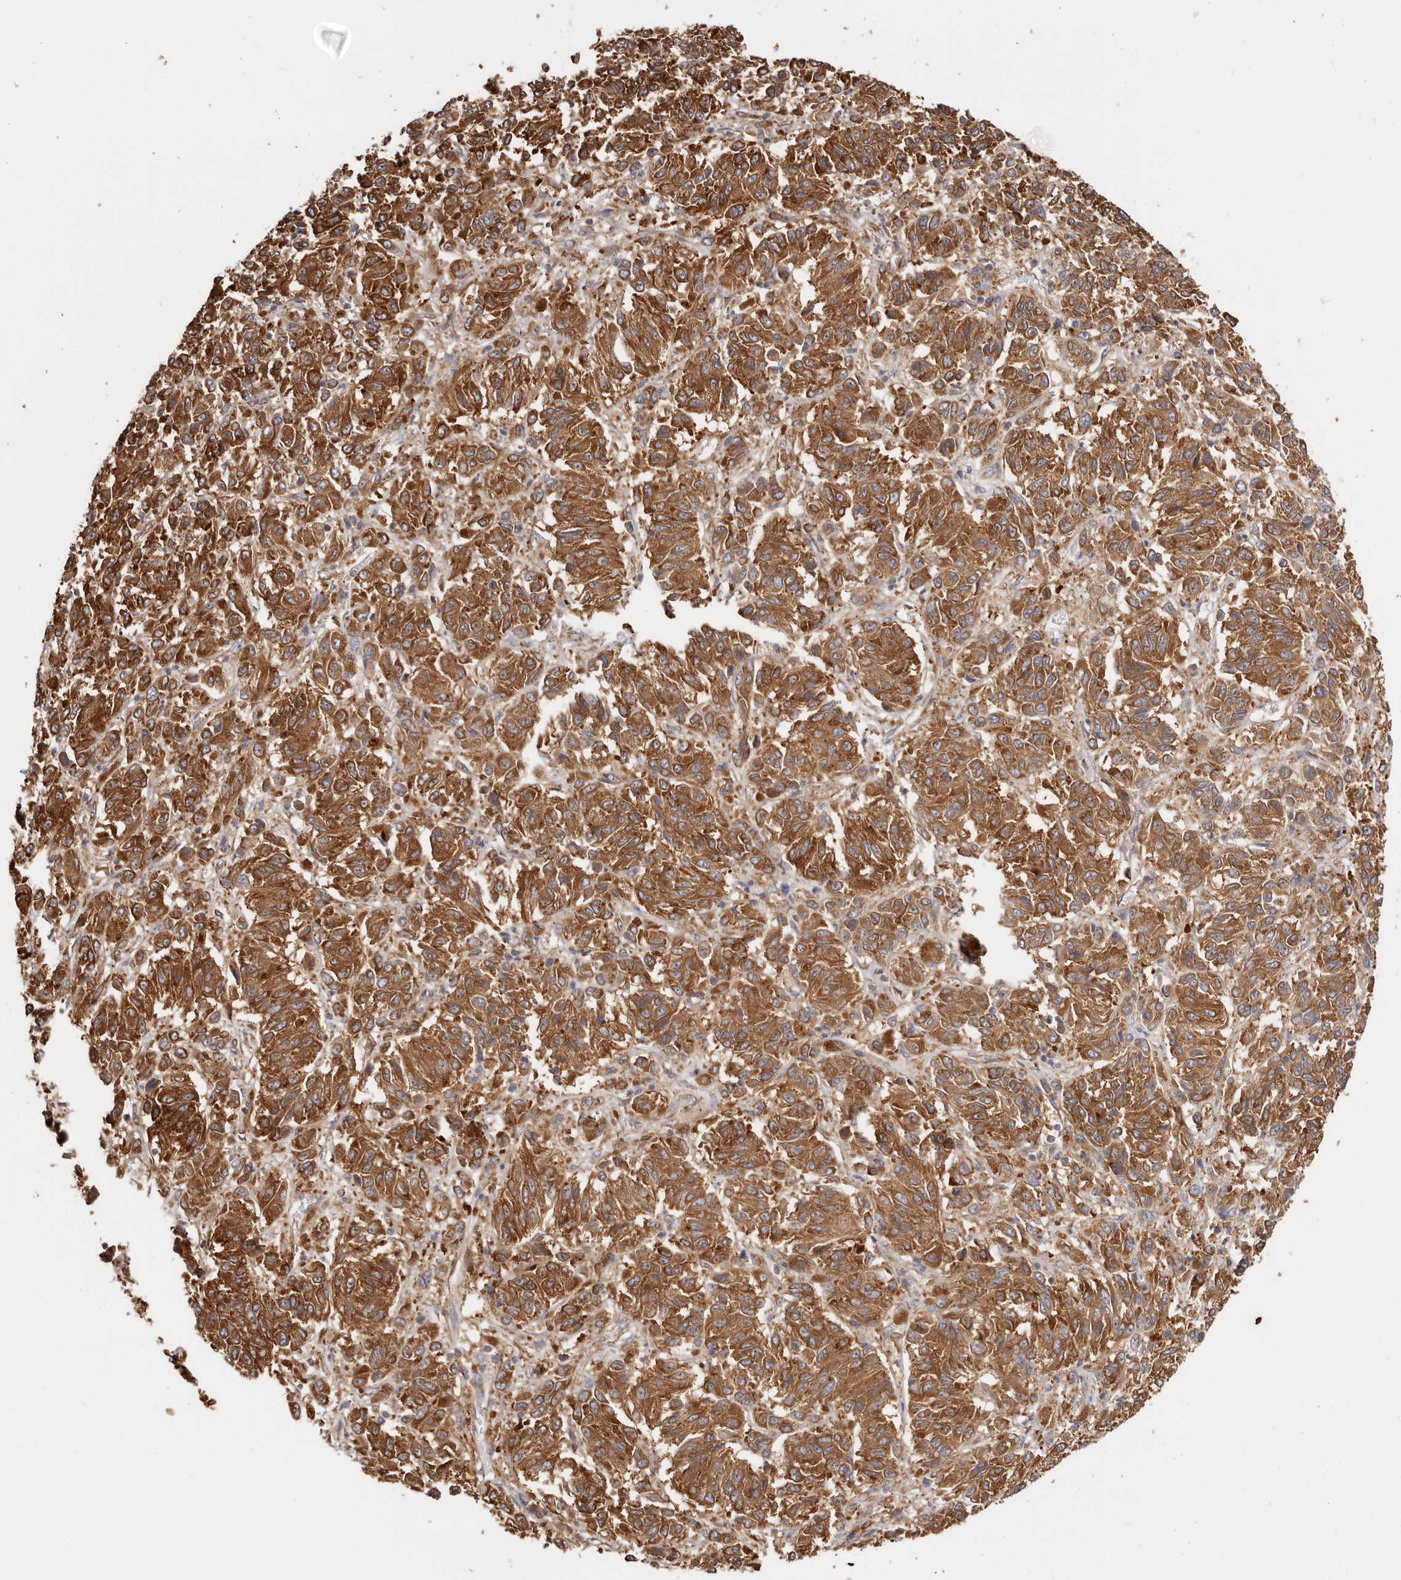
{"staining": {"intensity": "strong", "quantity": ">75%", "location": "cytoplasmic/membranous"}, "tissue": "melanoma", "cell_type": "Tumor cells", "image_type": "cancer", "snomed": [{"axis": "morphology", "description": "Malignant melanoma, Metastatic site"}, {"axis": "topography", "description": "Lung"}], "caption": "Human melanoma stained with a protein marker demonstrates strong staining in tumor cells.", "gene": "EPRS1", "patient": {"sex": "male", "age": 64}}